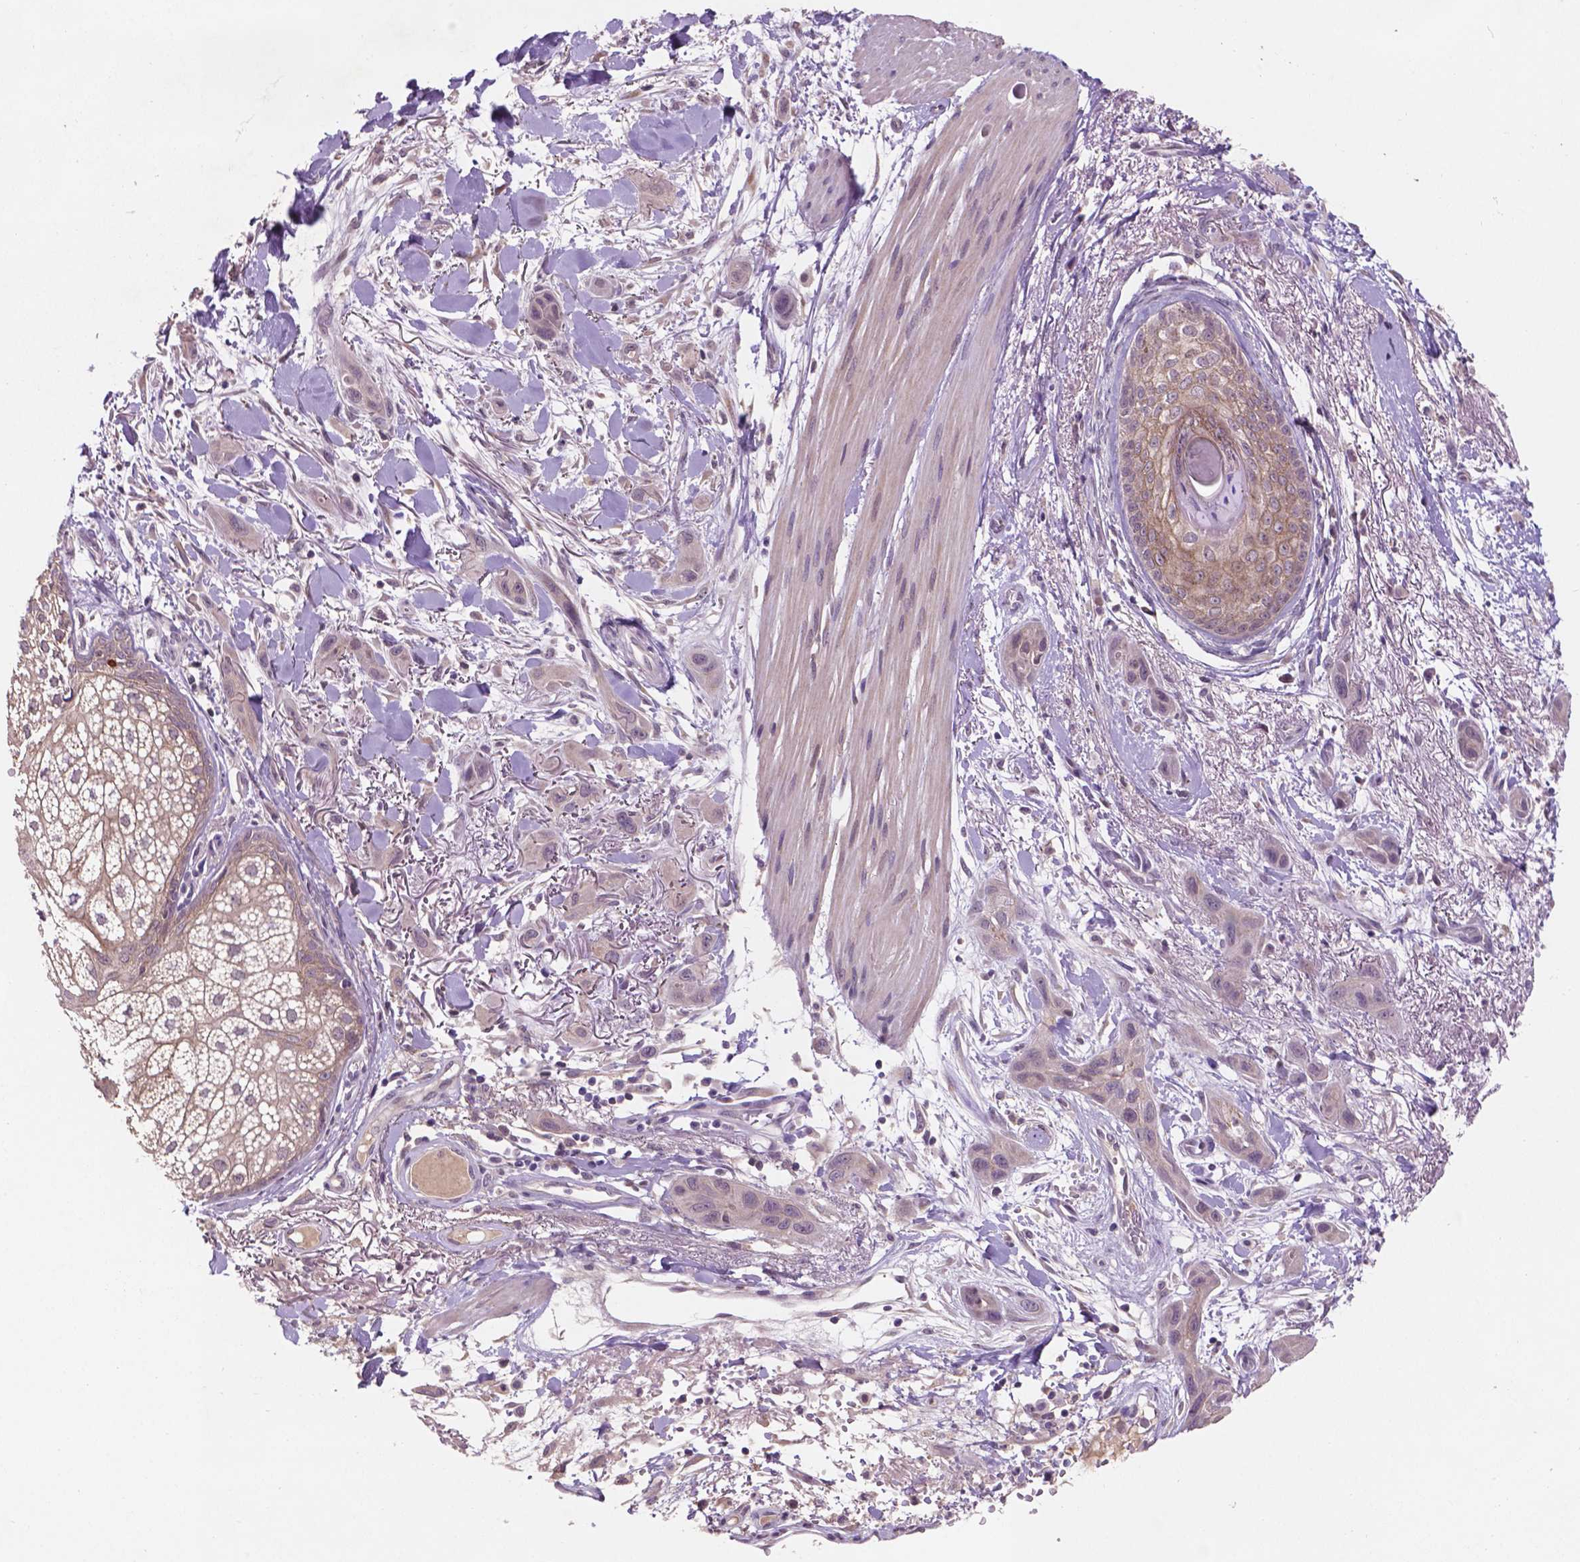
{"staining": {"intensity": "weak", "quantity": ">75%", "location": "cytoplasmic/membranous"}, "tissue": "skin cancer", "cell_type": "Tumor cells", "image_type": "cancer", "snomed": [{"axis": "morphology", "description": "Squamous cell carcinoma, NOS"}, {"axis": "topography", "description": "Skin"}], "caption": "Immunohistochemical staining of skin cancer (squamous cell carcinoma) exhibits low levels of weak cytoplasmic/membranous protein staining in about >75% of tumor cells. The staining was performed using DAB to visualize the protein expression in brown, while the nuclei were stained in blue with hematoxylin (Magnification: 20x).", "gene": "GXYLT2", "patient": {"sex": "male", "age": 79}}